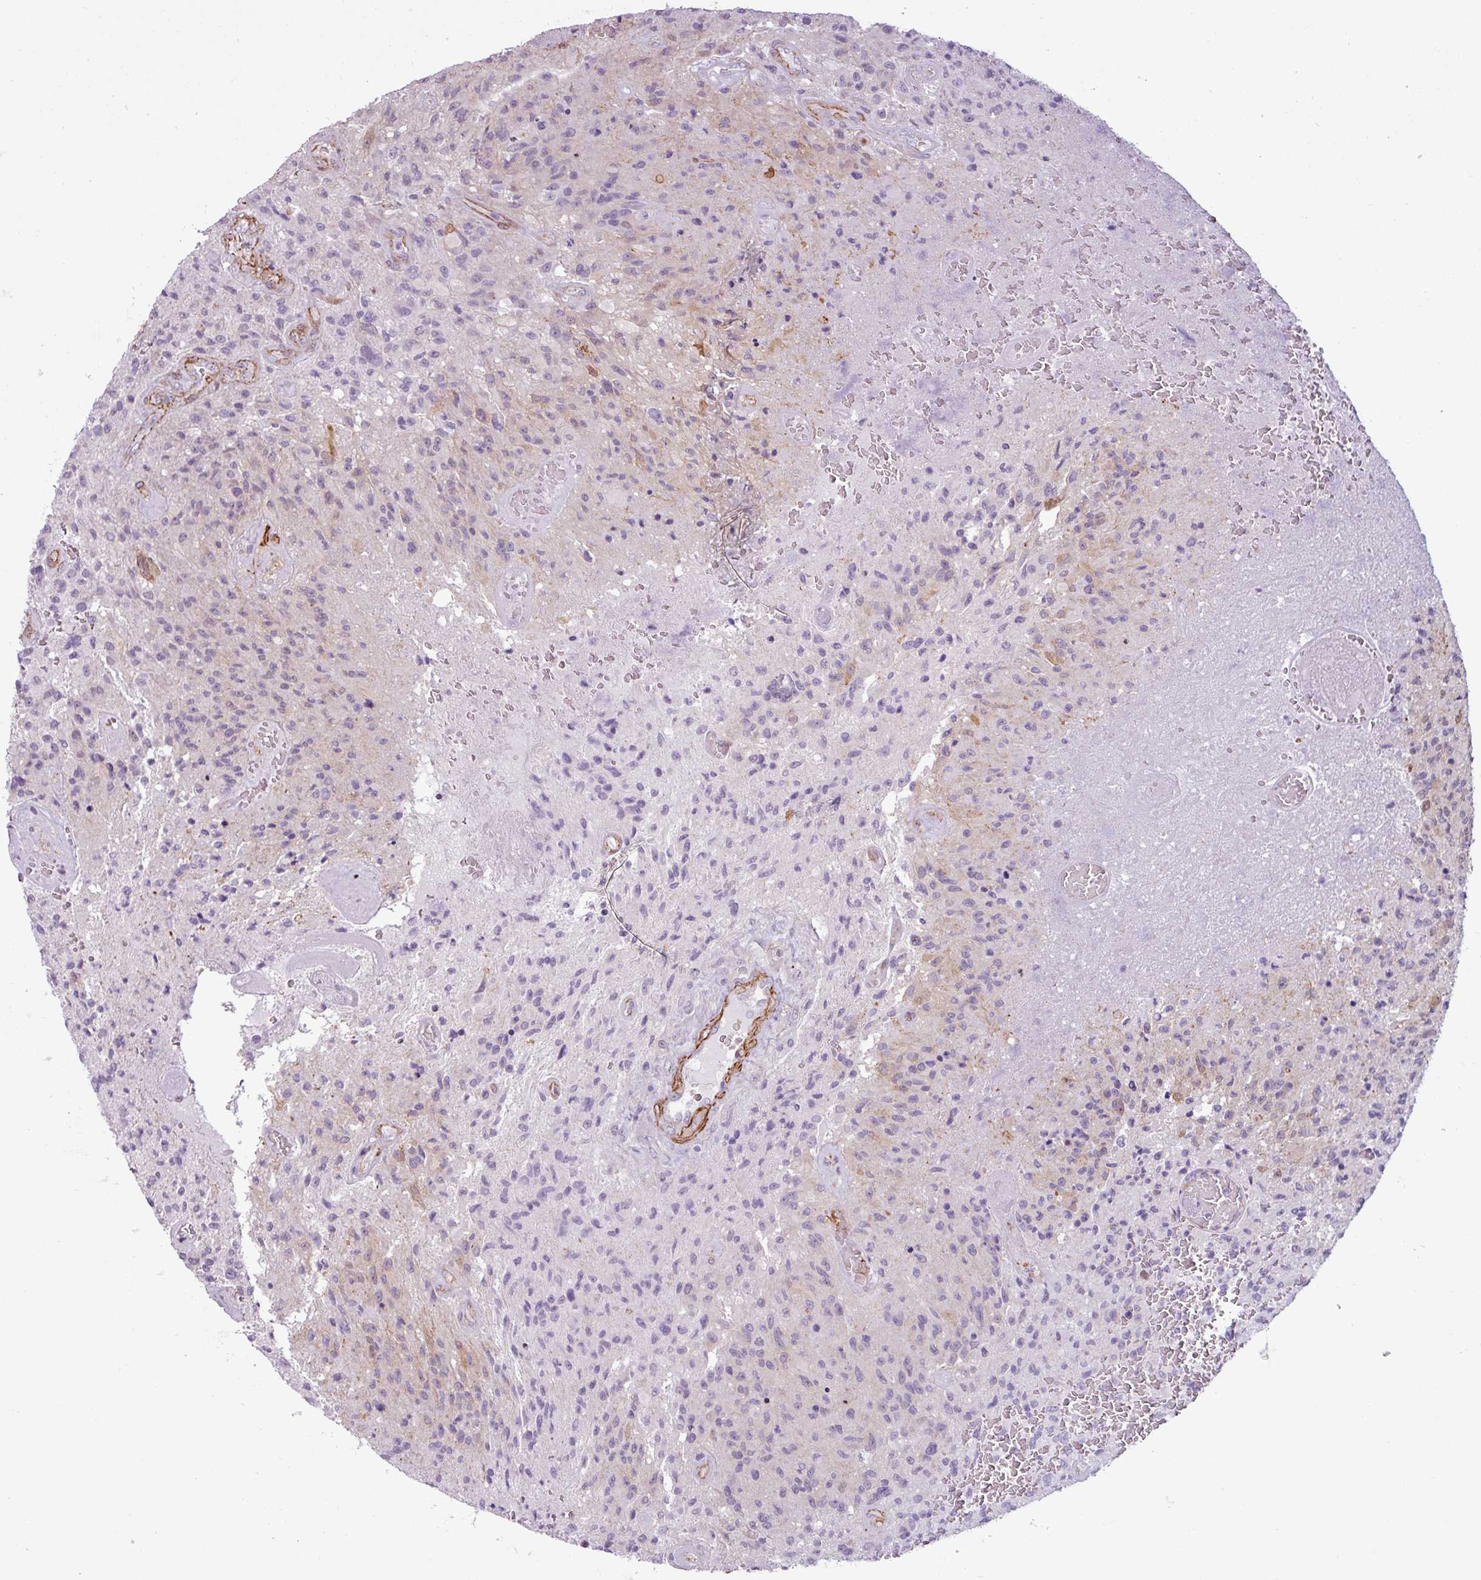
{"staining": {"intensity": "negative", "quantity": "none", "location": "none"}, "tissue": "glioma", "cell_type": "Tumor cells", "image_type": "cancer", "snomed": [{"axis": "morphology", "description": "Normal tissue, NOS"}, {"axis": "morphology", "description": "Glioma, malignant, High grade"}, {"axis": "topography", "description": "Cerebral cortex"}], "caption": "Immunohistochemistry image of malignant high-grade glioma stained for a protein (brown), which demonstrates no positivity in tumor cells.", "gene": "ATP10A", "patient": {"sex": "male", "age": 56}}